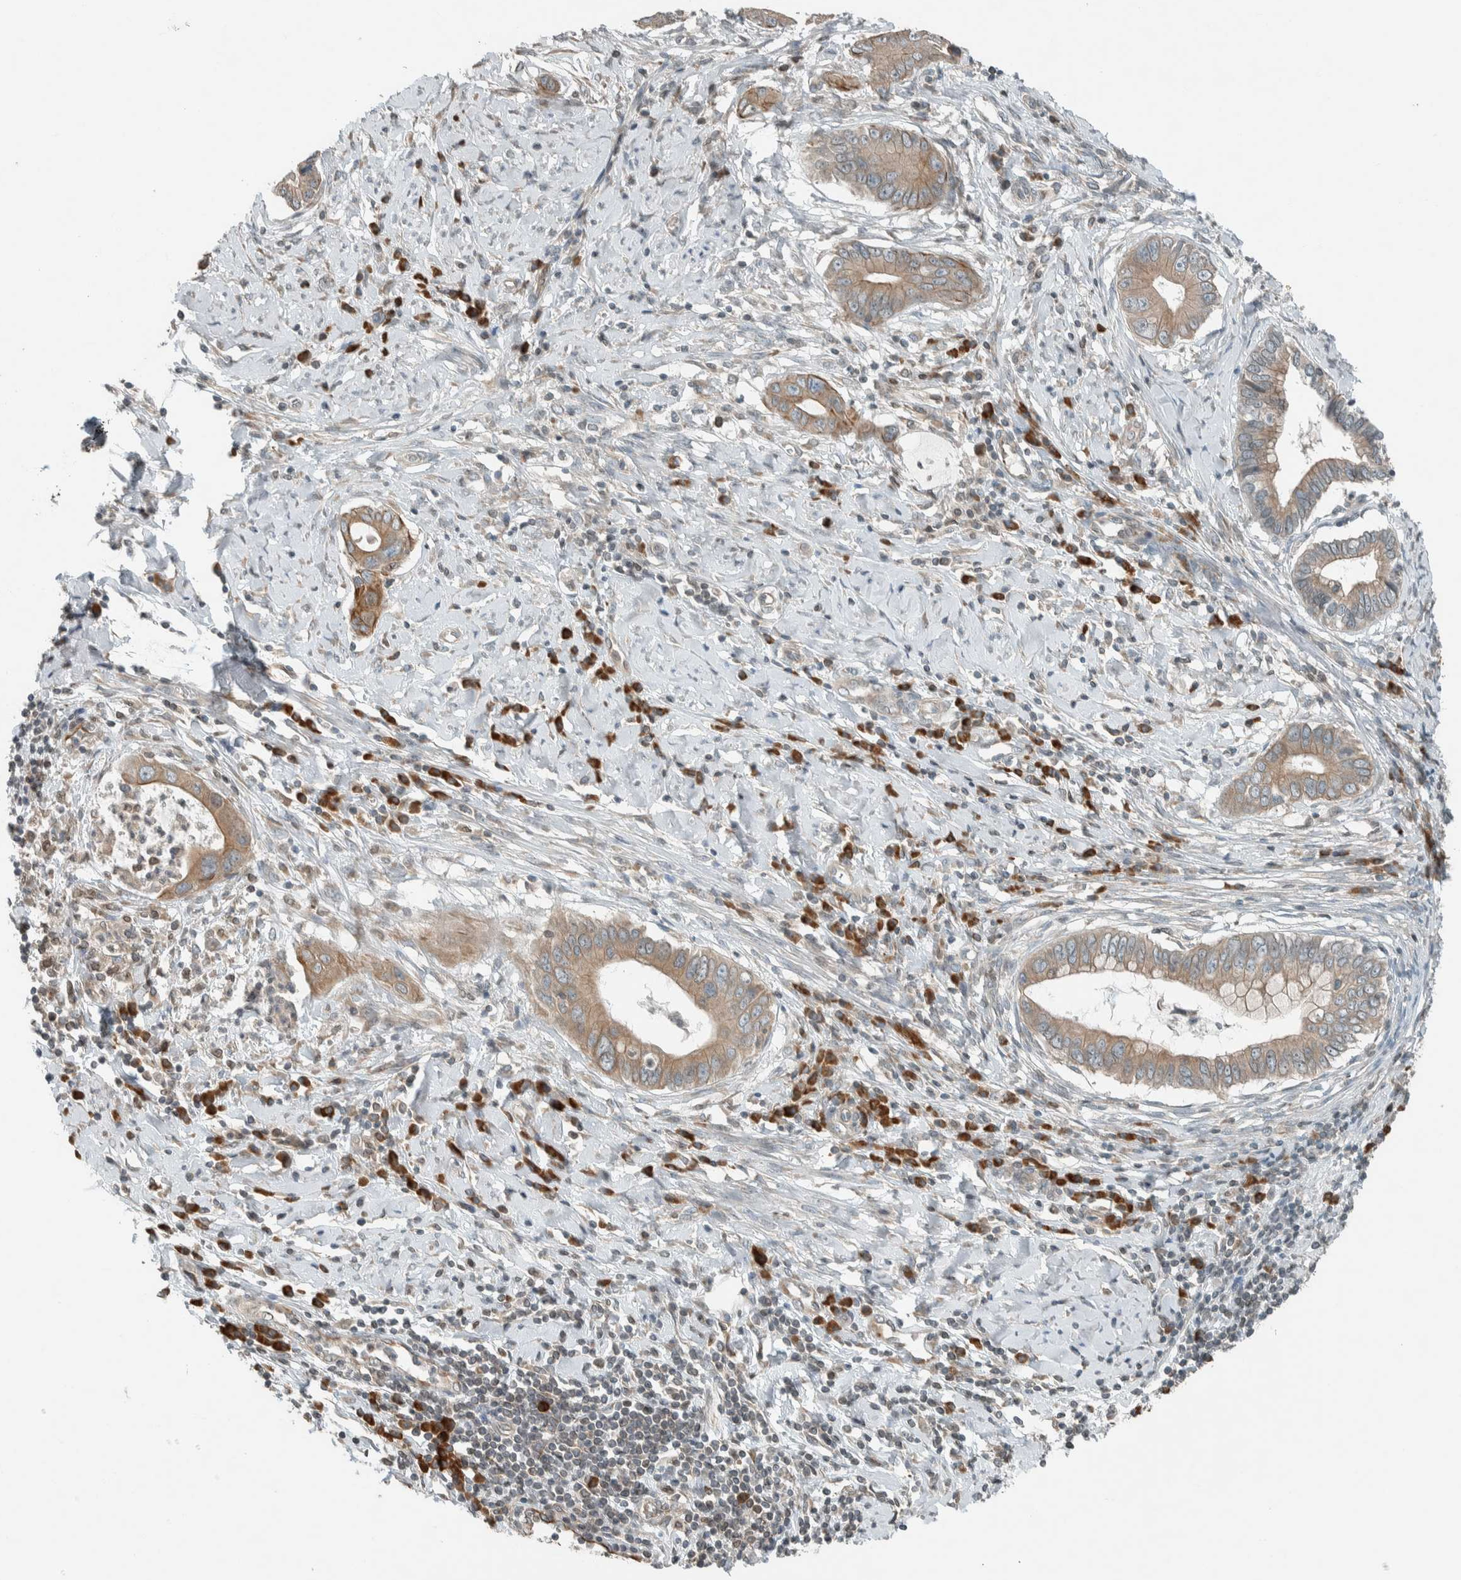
{"staining": {"intensity": "weak", "quantity": ">75%", "location": "cytoplasmic/membranous"}, "tissue": "cervical cancer", "cell_type": "Tumor cells", "image_type": "cancer", "snomed": [{"axis": "morphology", "description": "Adenocarcinoma, NOS"}, {"axis": "topography", "description": "Cervix"}], "caption": "There is low levels of weak cytoplasmic/membranous staining in tumor cells of cervical adenocarcinoma, as demonstrated by immunohistochemical staining (brown color).", "gene": "SEL1L", "patient": {"sex": "female", "age": 44}}